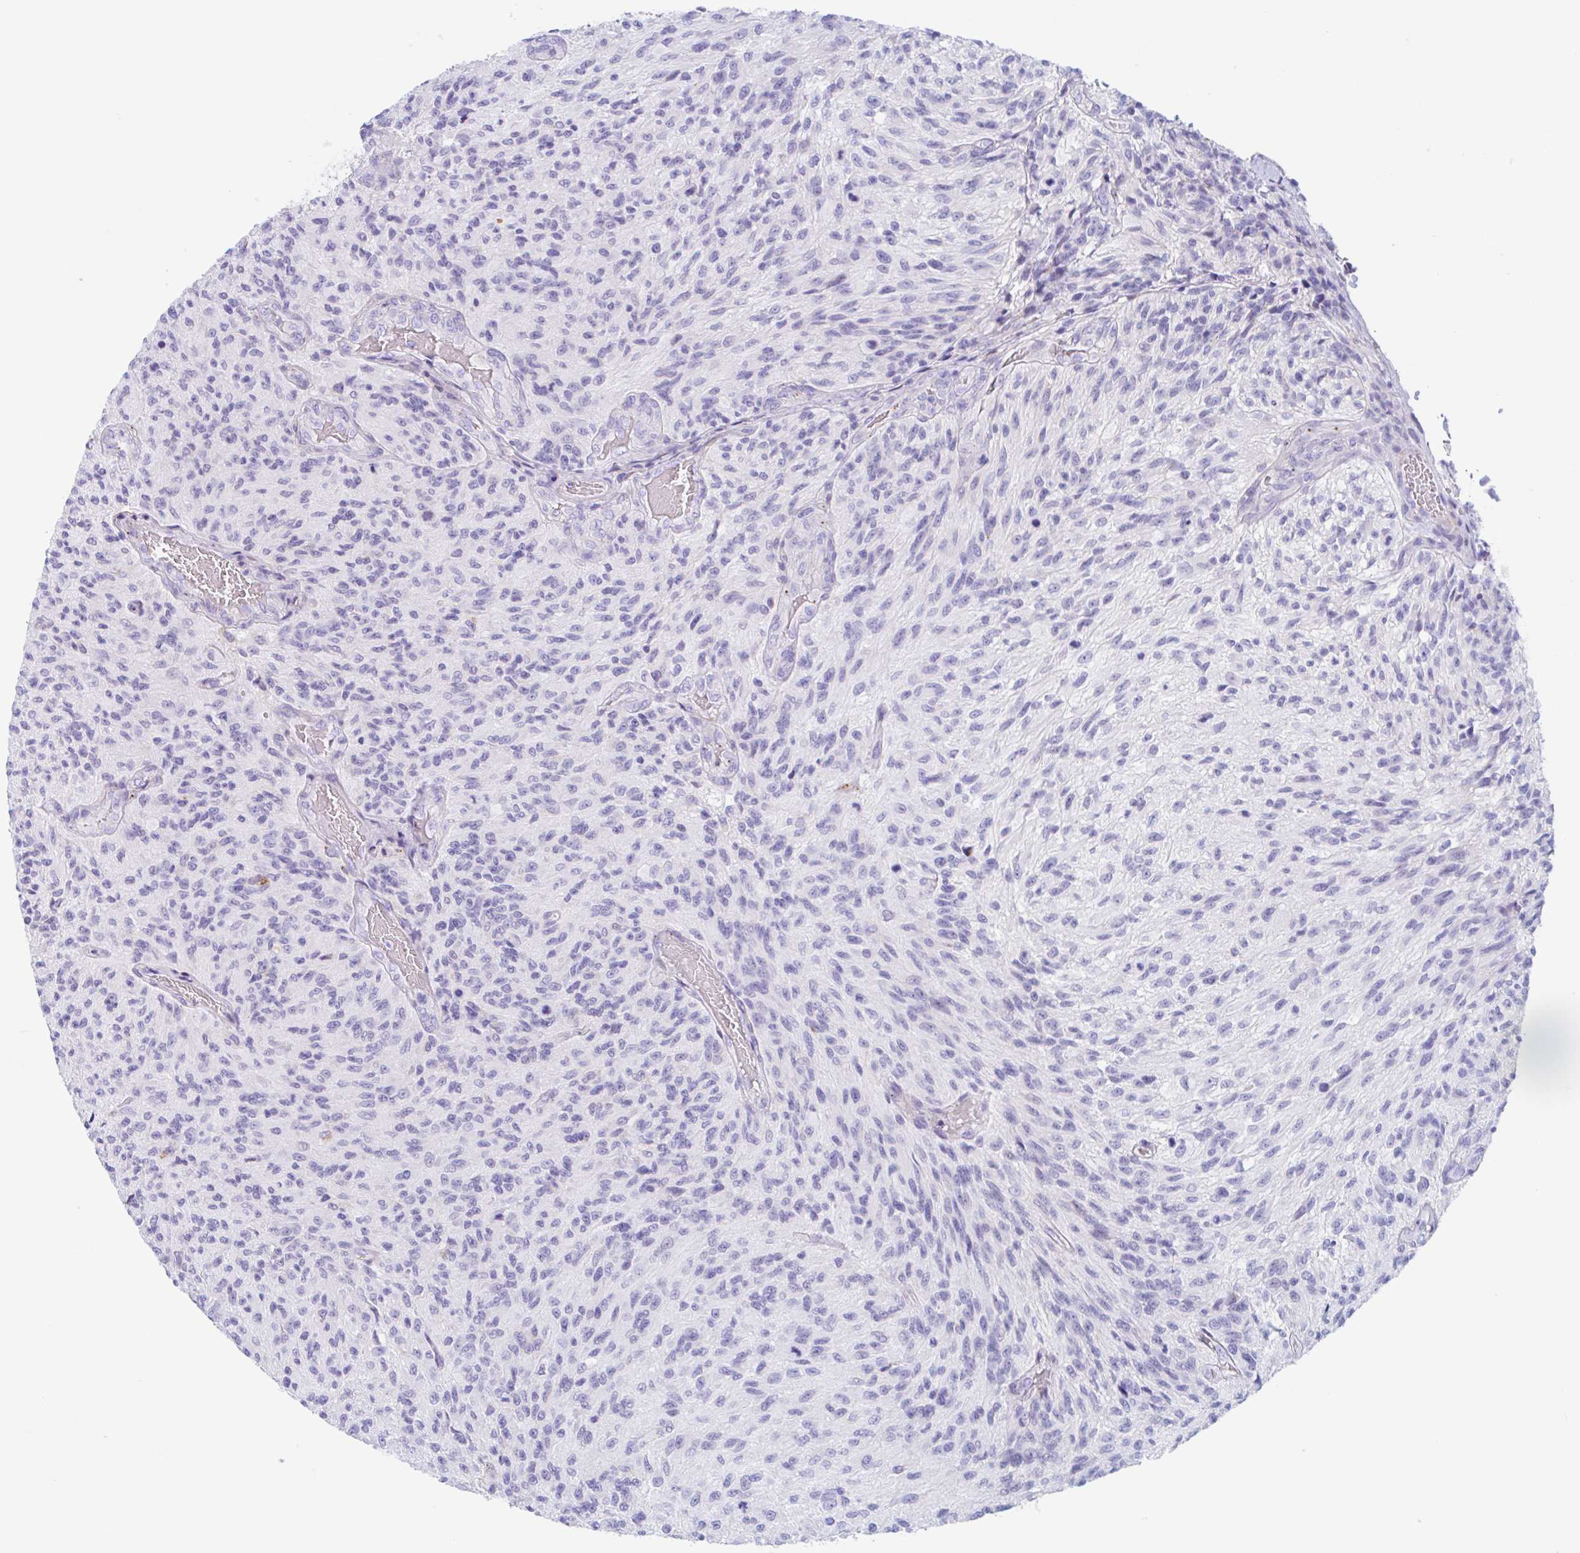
{"staining": {"intensity": "negative", "quantity": "none", "location": "none"}, "tissue": "glioma", "cell_type": "Tumor cells", "image_type": "cancer", "snomed": [{"axis": "morphology", "description": "Normal tissue, NOS"}, {"axis": "morphology", "description": "Glioma, malignant, High grade"}, {"axis": "topography", "description": "Cerebral cortex"}], "caption": "Protein analysis of malignant glioma (high-grade) reveals no significant positivity in tumor cells.", "gene": "ANKRD9", "patient": {"sex": "male", "age": 56}}